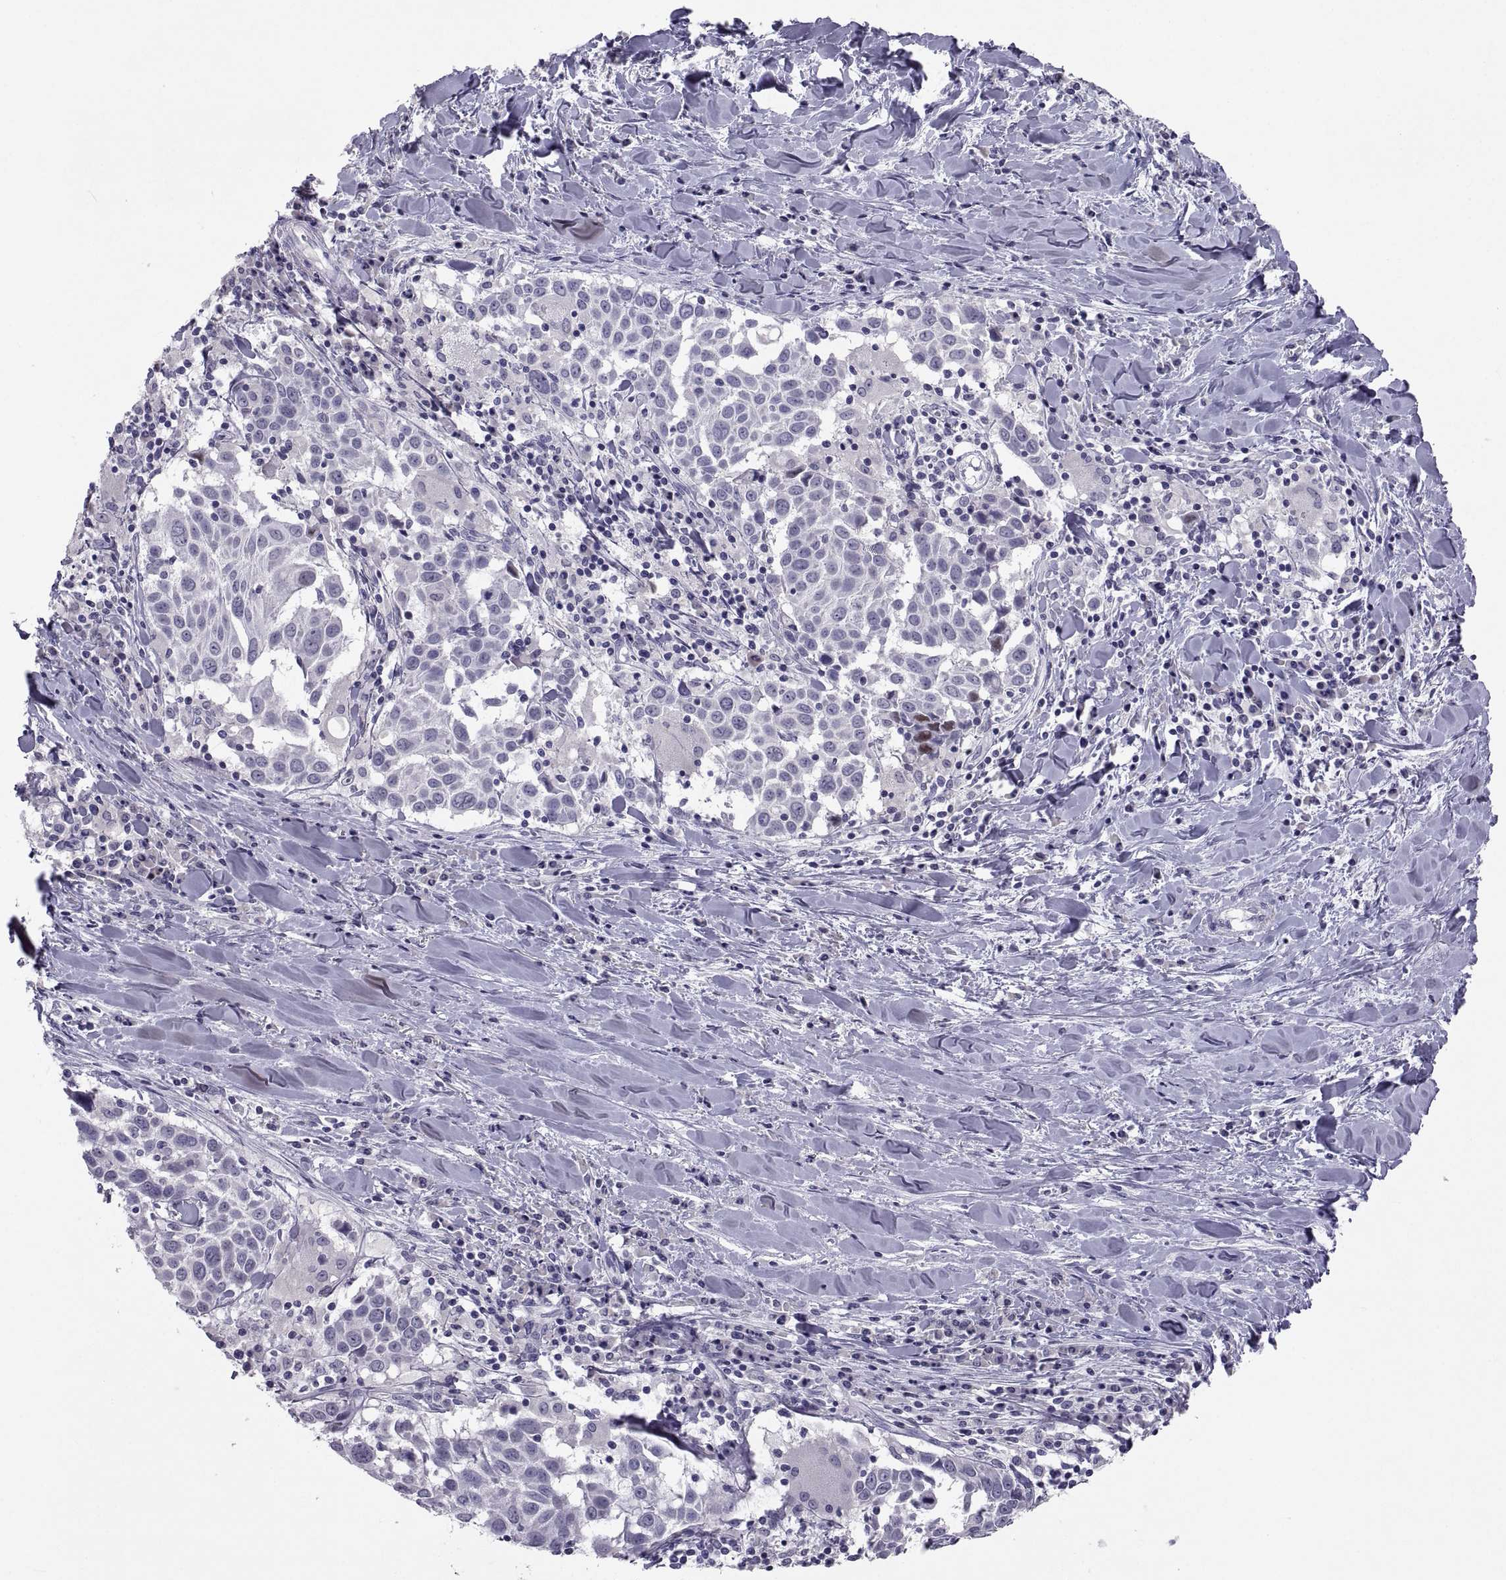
{"staining": {"intensity": "weak", "quantity": "<25%", "location": "nuclear"}, "tissue": "lung cancer", "cell_type": "Tumor cells", "image_type": "cancer", "snomed": [{"axis": "morphology", "description": "Squamous cell carcinoma, NOS"}, {"axis": "topography", "description": "Lung"}], "caption": "There is no significant positivity in tumor cells of lung cancer.", "gene": "SOX21", "patient": {"sex": "male", "age": 57}}